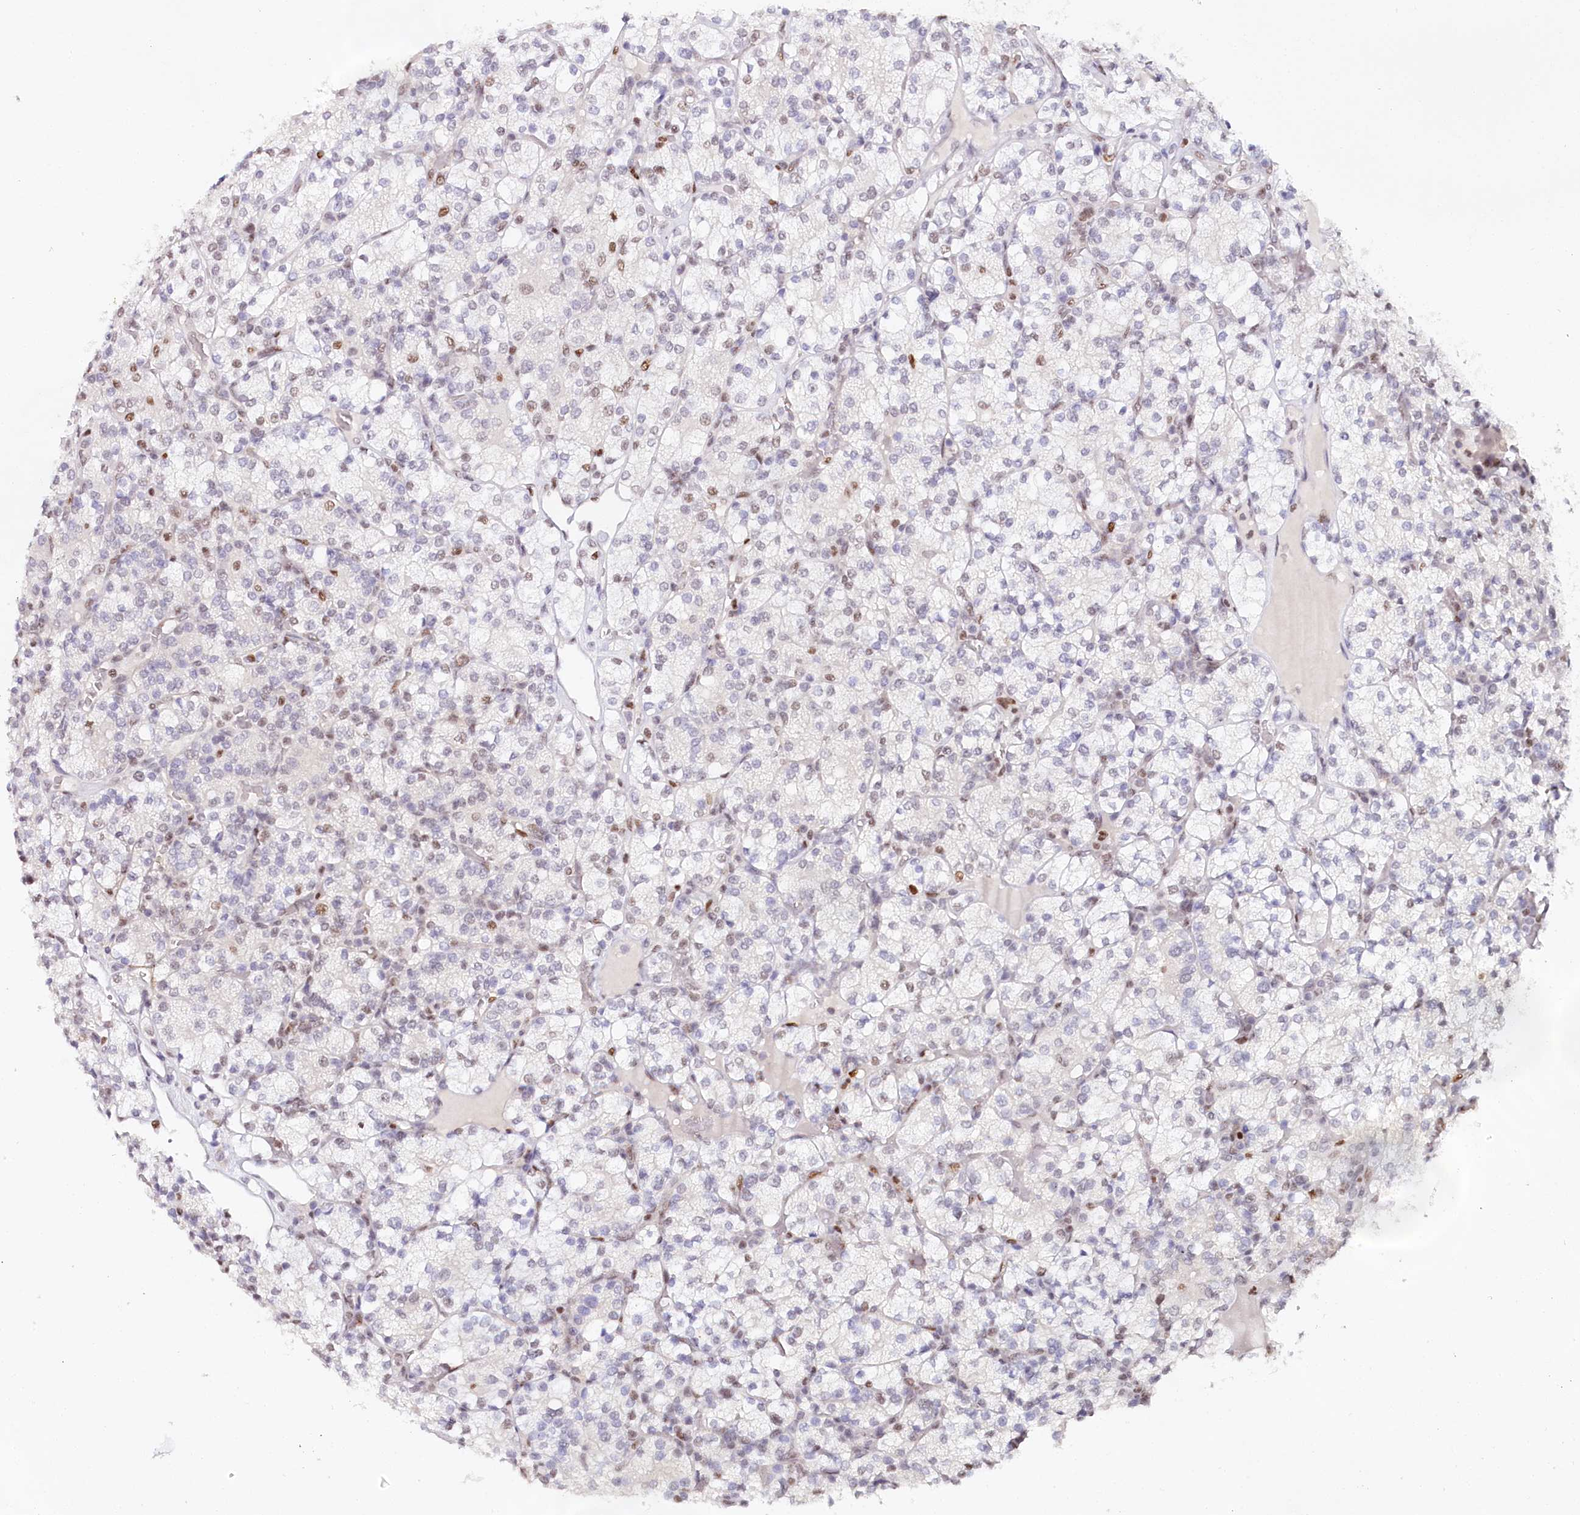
{"staining": {"intensity": "weak", "quantity": "<25%", "location": "nuclear"}, "tissue": "renal cancer", "cell_type": "Tumor cells", "image_type": "cancer", "snomed": [{"axis": "morphology", "description": "Adenocarcinoma, NOS"}, {"axis": "topography", "description": "Kidney"}], "caption": "Image shows no significant protein staining in tumor cells of renal adenocarcinoma.", "gene": "TP53", "patient": {"sex": "male", "age": 77}}